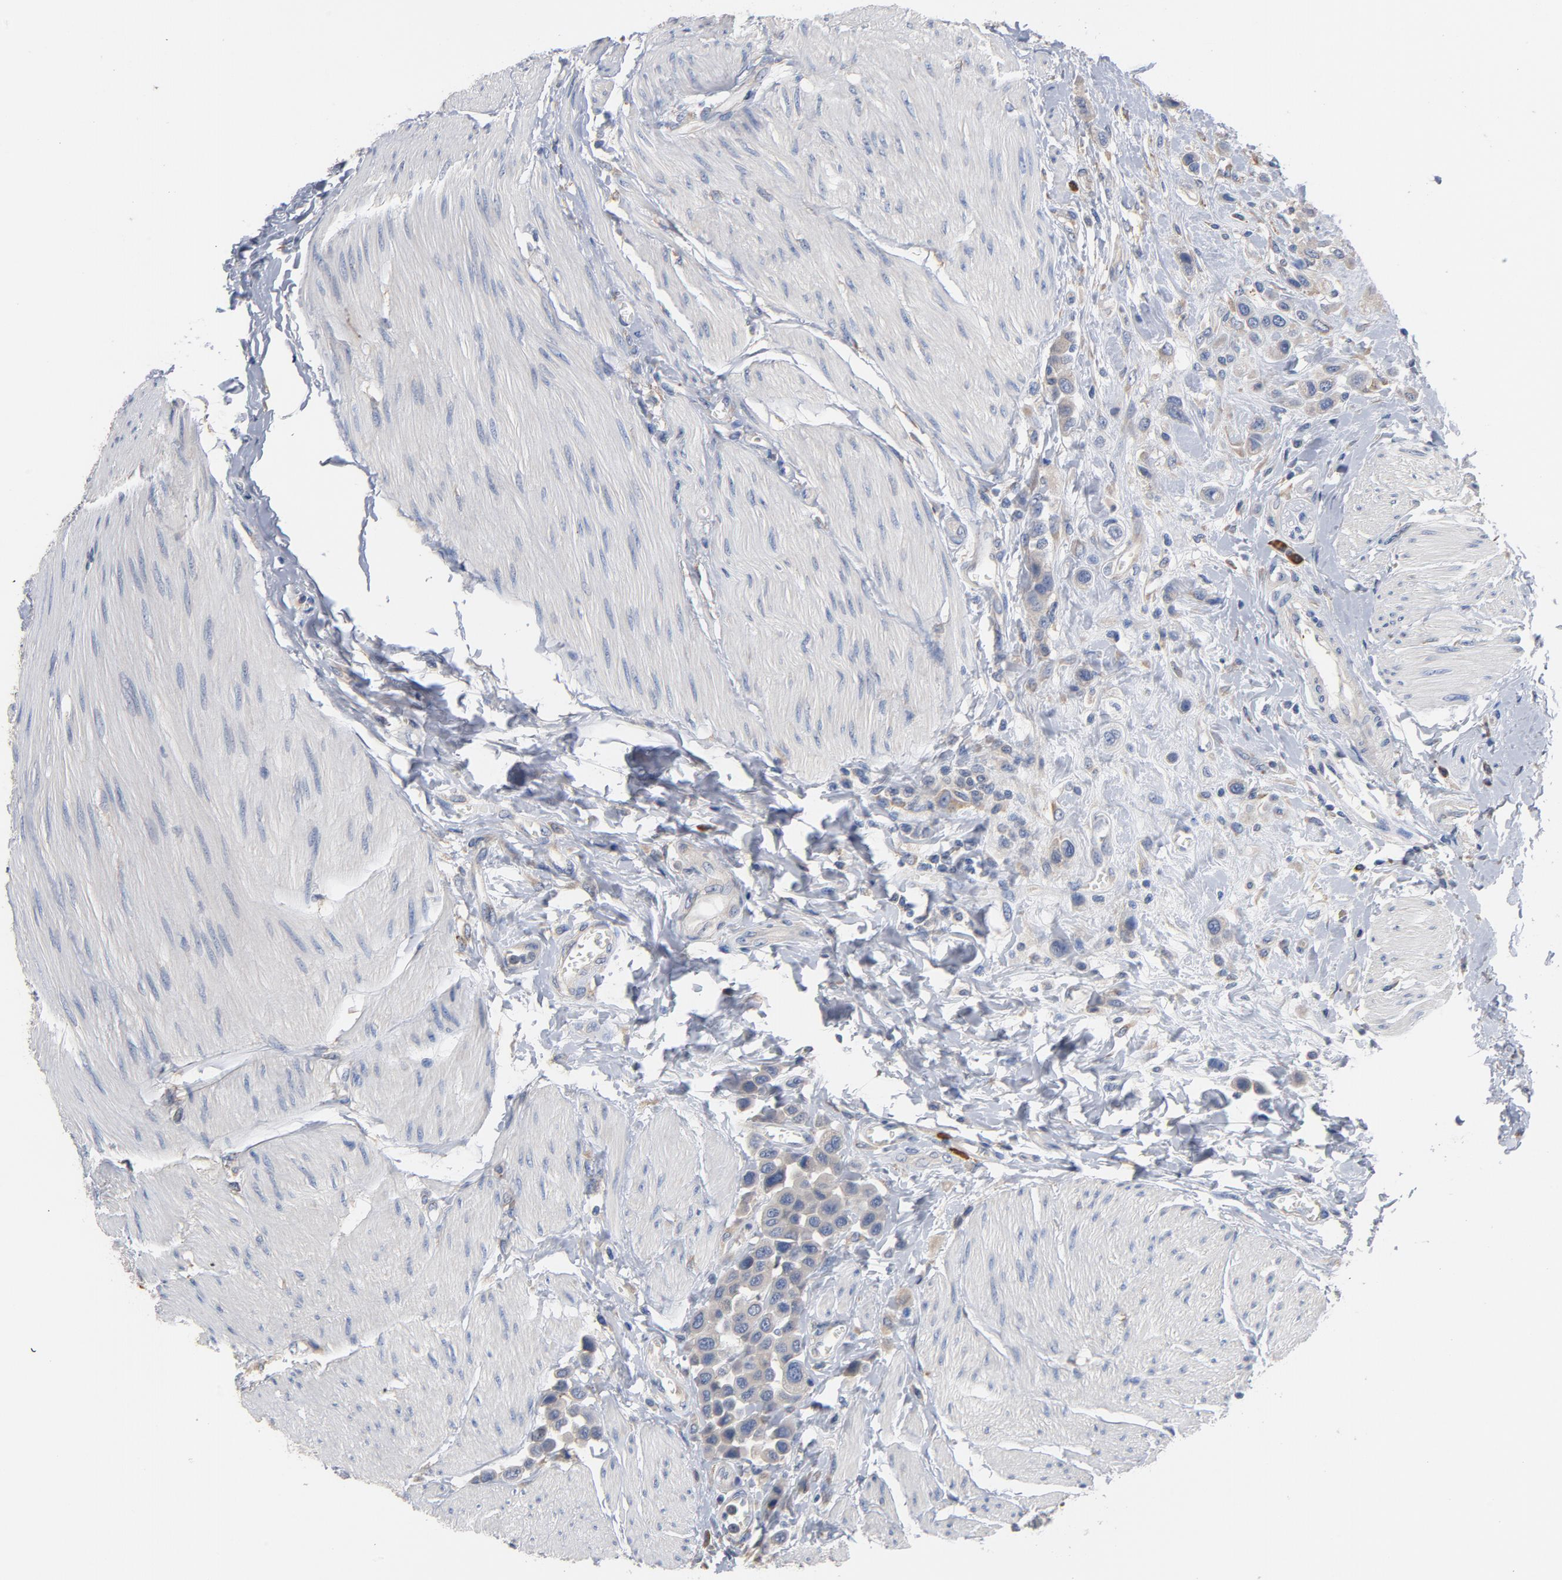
{"staining": {"intensity": "weak", "quantity": "<25%", "location": "cytoplasmic/membranous"}, "tissue": "urothelial cancer", "cell_type": "Tumor cells", "image_type": "cancer", "snomed": [{"axis": "morphology", "description": "Urothelial carcinoma, High grade"}, {"axis": "topography", "description": "Urinary bladder"}], "caption": "Urothelial carcinoma (high-grade) was stained to show a protein in brown. There is no significant staining in tumor cells. Brightfield microscopy of immunohistochemistry (IHC) stained with DAB (brown) and hematoxylin (blue), captured at high magnification.", "gene": "TLR4", "patient": {"sex": "male", "age": 50}}